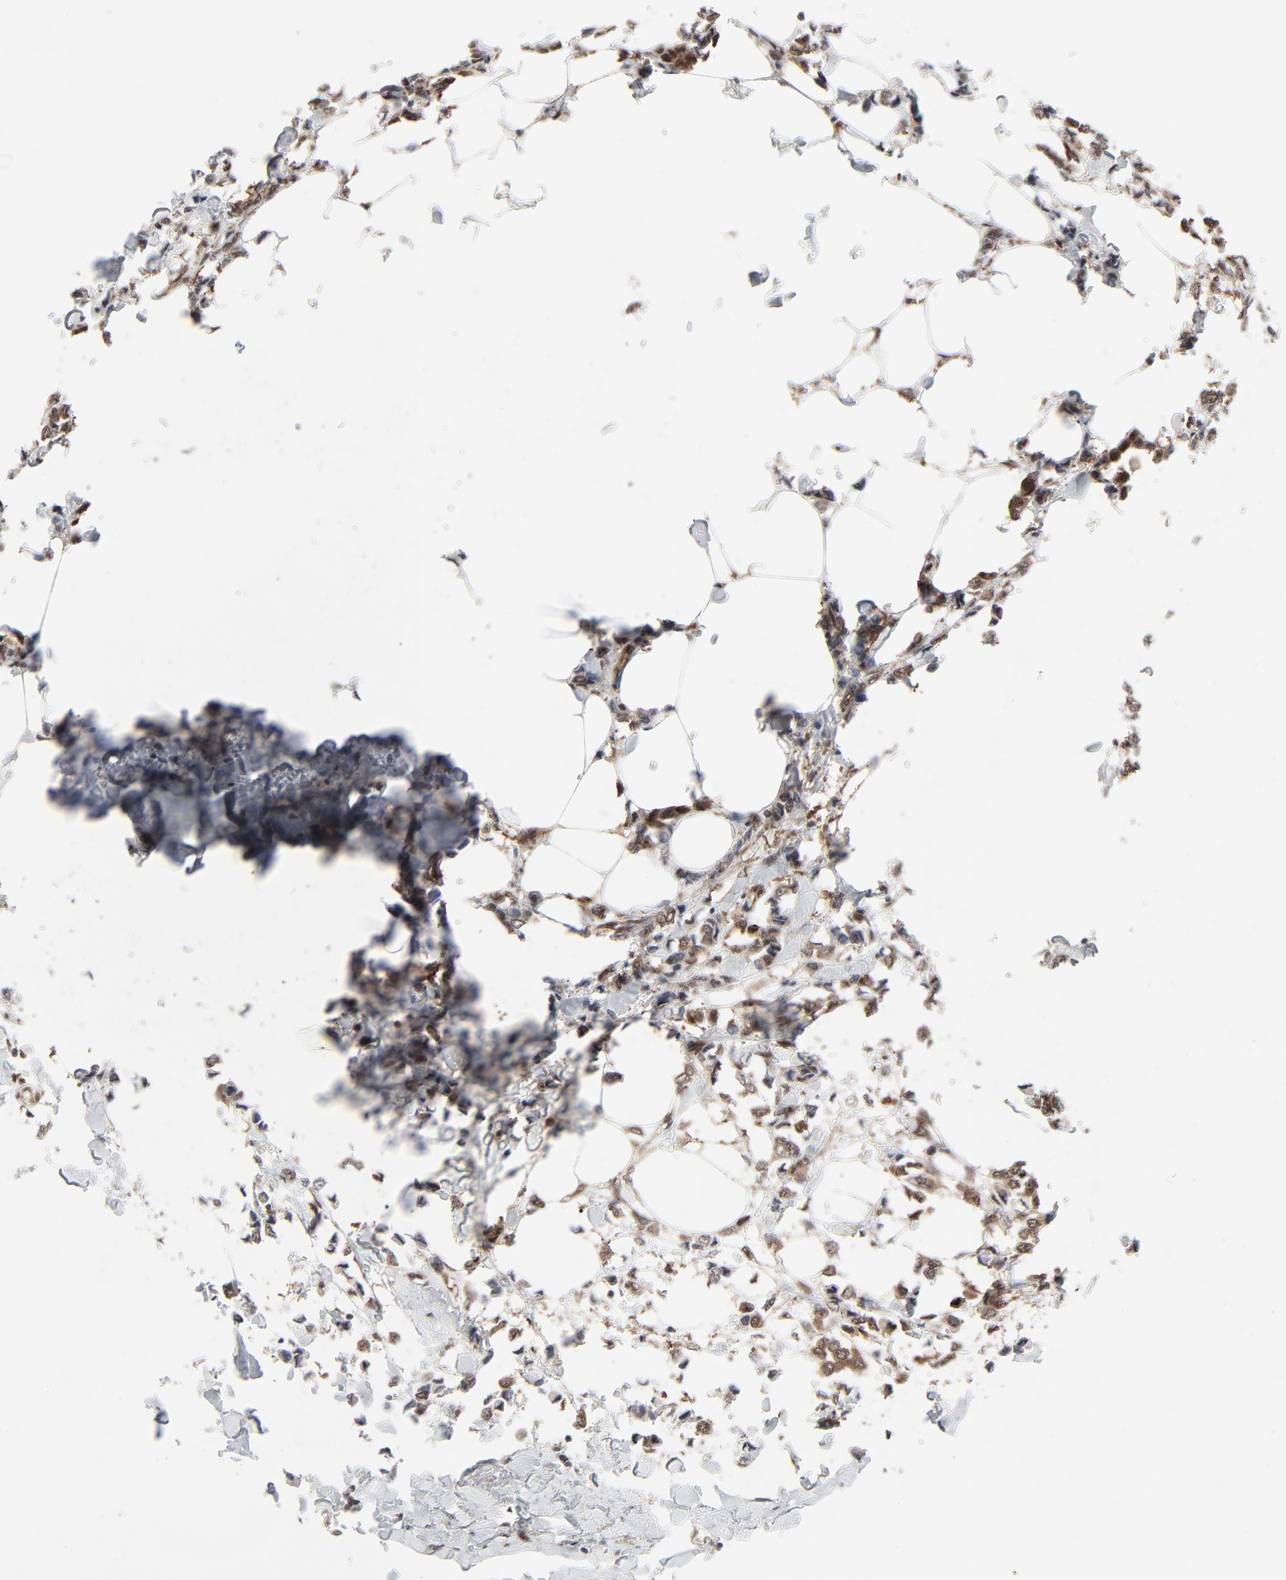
{"staining": {"intensity": "weak", "quantity": ">75%", "location": "cytoplasmic/membranous,nuclear"}, "tissue": "breast cancer", "cell_type": "Tumor cells", "image_type": "cancer", "snomed": [{"axis": "morphology", "description": "Lobular carcinoma"}, {"axis": "topography", "description": "Breast"}], "caption": "DAB immunohistochemical staining of breast cancer displays weak cytoplasmic/membranous and nuclear protein expression in about >75% of tumor cells. The staining is performed using DAB (3,3'-diaminobenzidine) brown chromogen to label protein expression. The nuclei are counter-stained blue using hematoxylin.", "gene": "AKT1", "patient": {"sex": "female", "age": 51}}